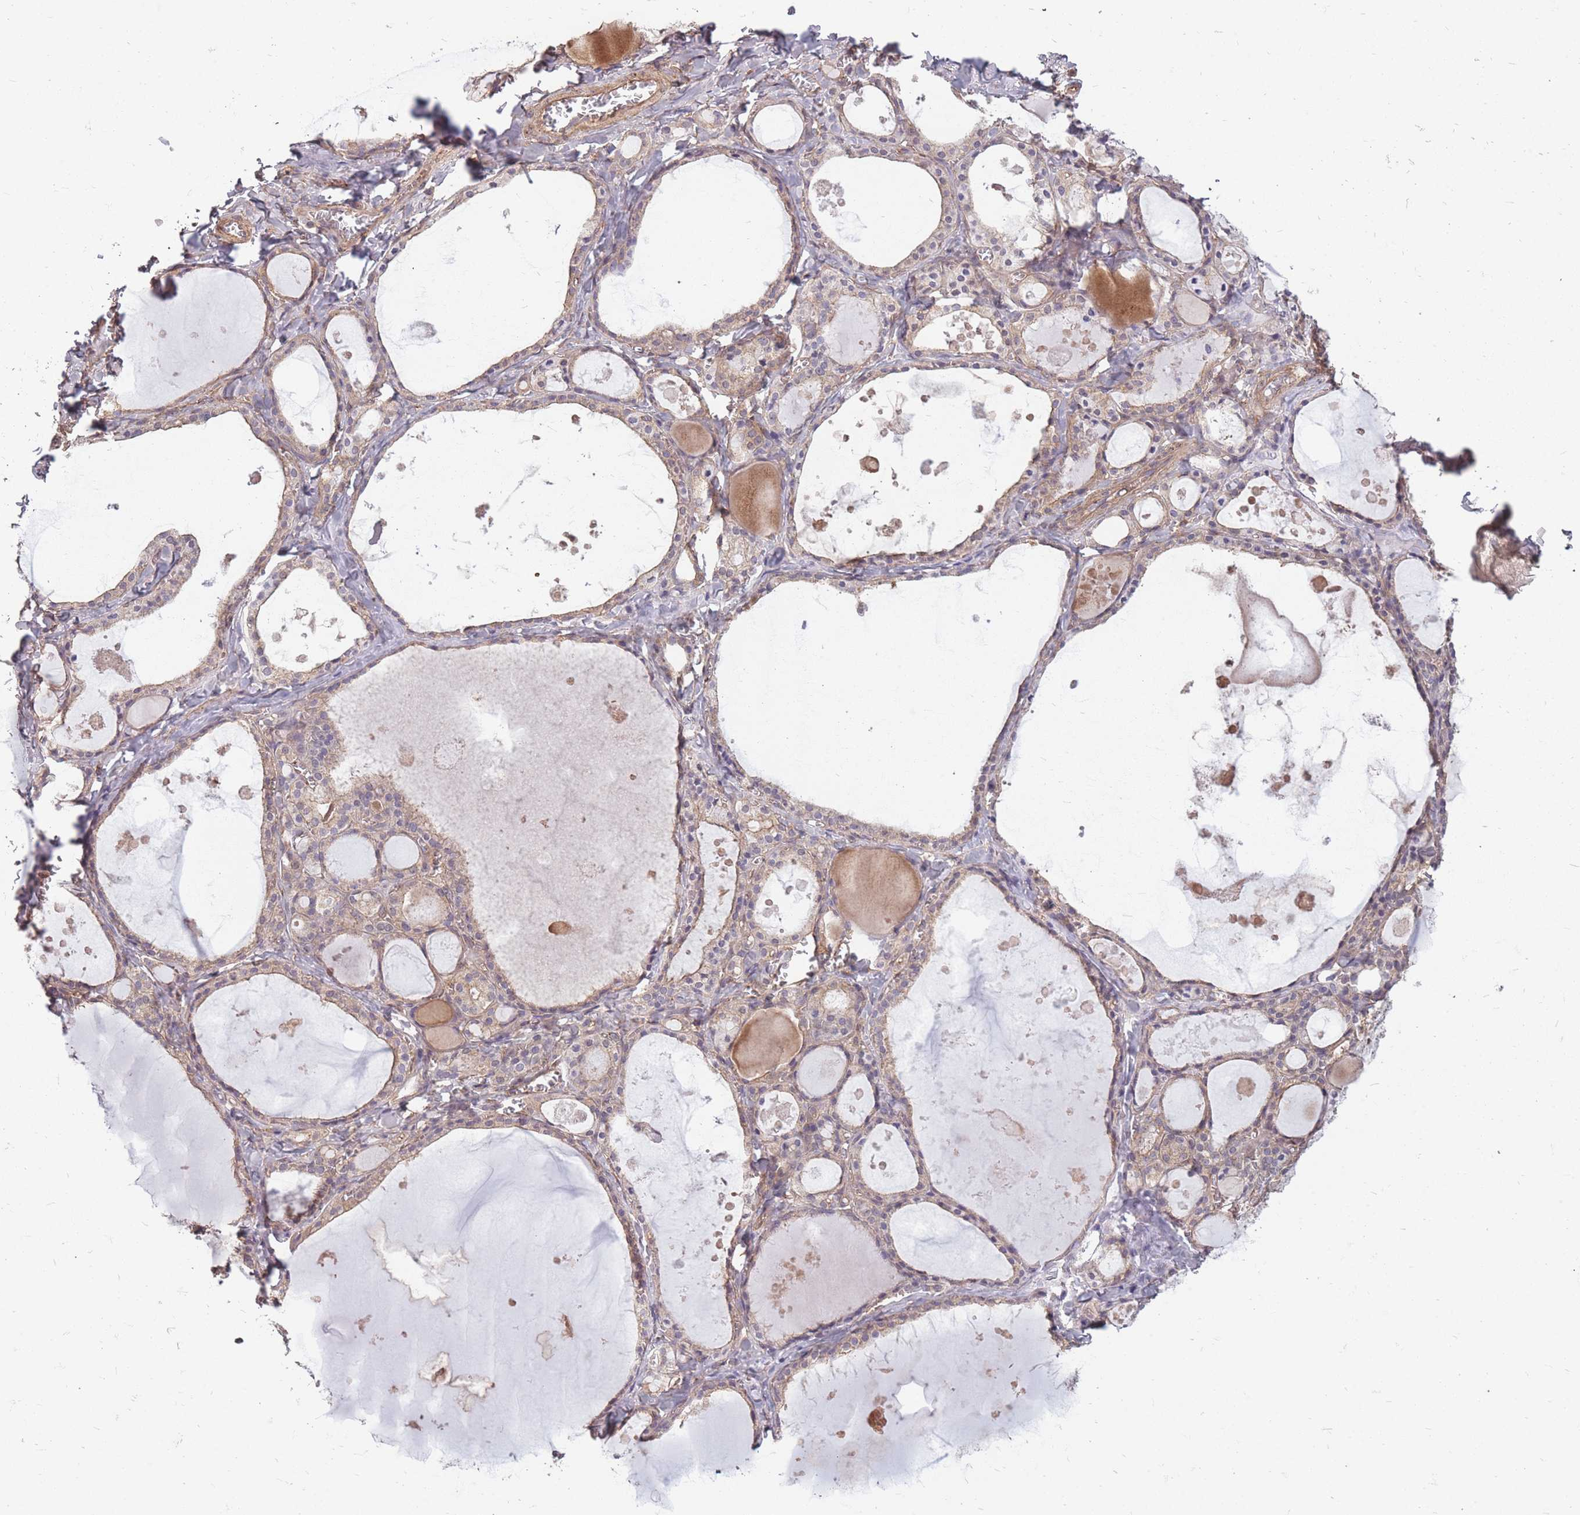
{"staining": {"intensity": "weak", "quantity": ">75%", "location": "cytoplasmic/membranous"}, "tissue": "thyroid gland", "cell_type": "Glandular cells", "image_type": "normal", "snomed": [{"axis": "morphology", "description": "Normal tissue, NOS"}, {"axis": "topography", "description": "Thyroid gland"}], "caption": "High-magnification brightfield microscopy of normal thyroid gland stained with DAB (3,3'-diaminobenzidine) (brown) and counterstained with hematoxylin (blue). glandular cells exhibit weak cytoplasmic/membranous expression is seen in about>75% of cells. Nuclei are stained in blue.", "gene": "DYNC1LI2", "patient": {"sex": "male", "age": 56}}